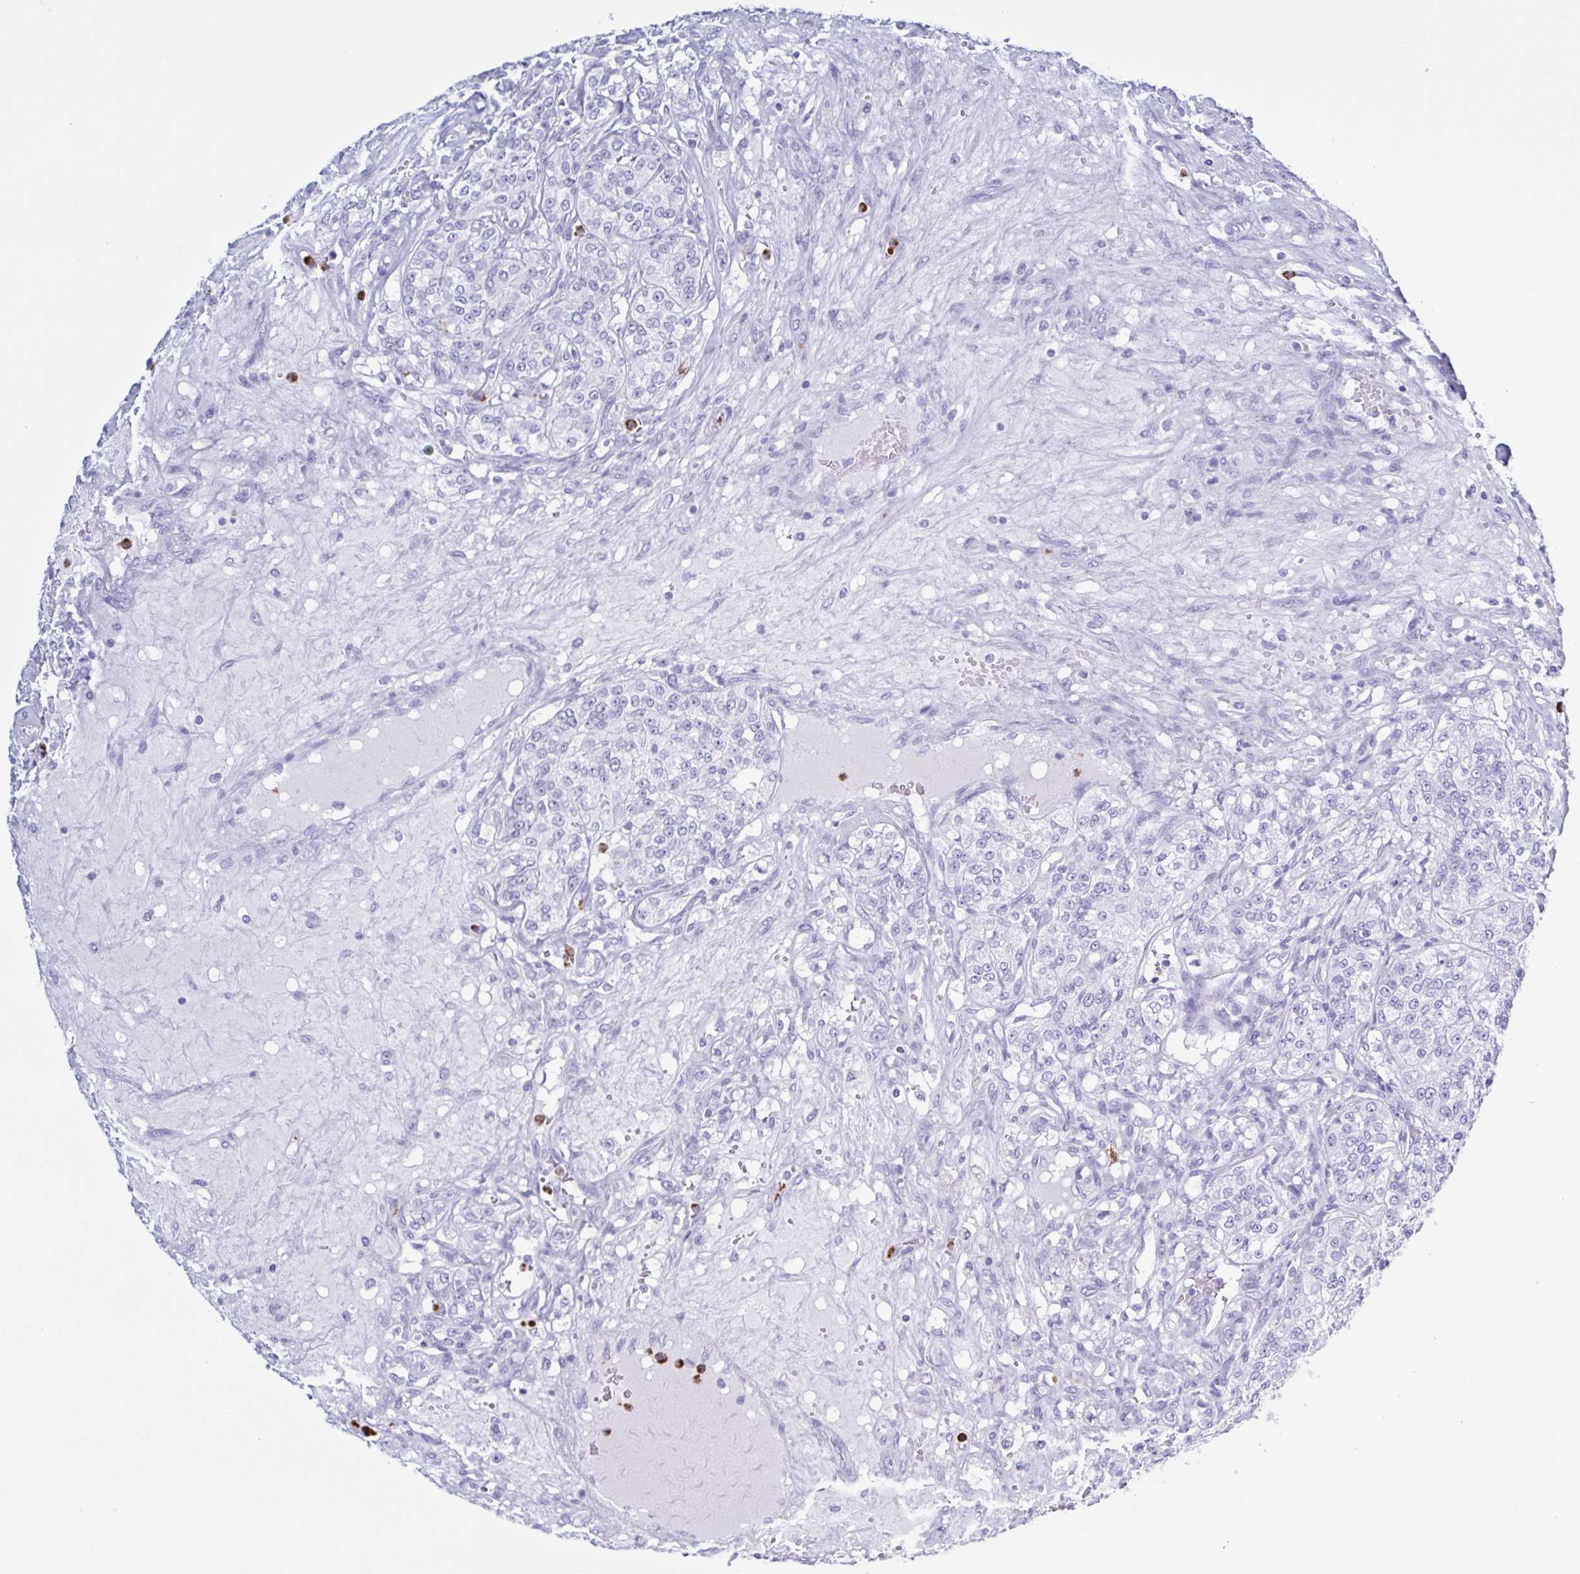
{"staining": {"intensity": "negative", "quantity": "none", "location": "none"}, "tissue": "renal cancer", "cell_type": "Tumor cells", "image_type": "cancer", "snomed": [{"axis": "morphology", "description": "Adenocarcinoma, NOS"}, {"axis": "topography", "description": "Kidney"}], "caption": "An image of human renal cancer (adenocarcinoma) is negative for staining in tumor cells. Brightfield microscopy of immunohistochemistry stained with DAB (3,3'-diaminobenzidine) (brown) and hematoxylin (blue), captured at high magnification.", "gene": "LTF", "patient": {"sex": "female", "age": 63}}